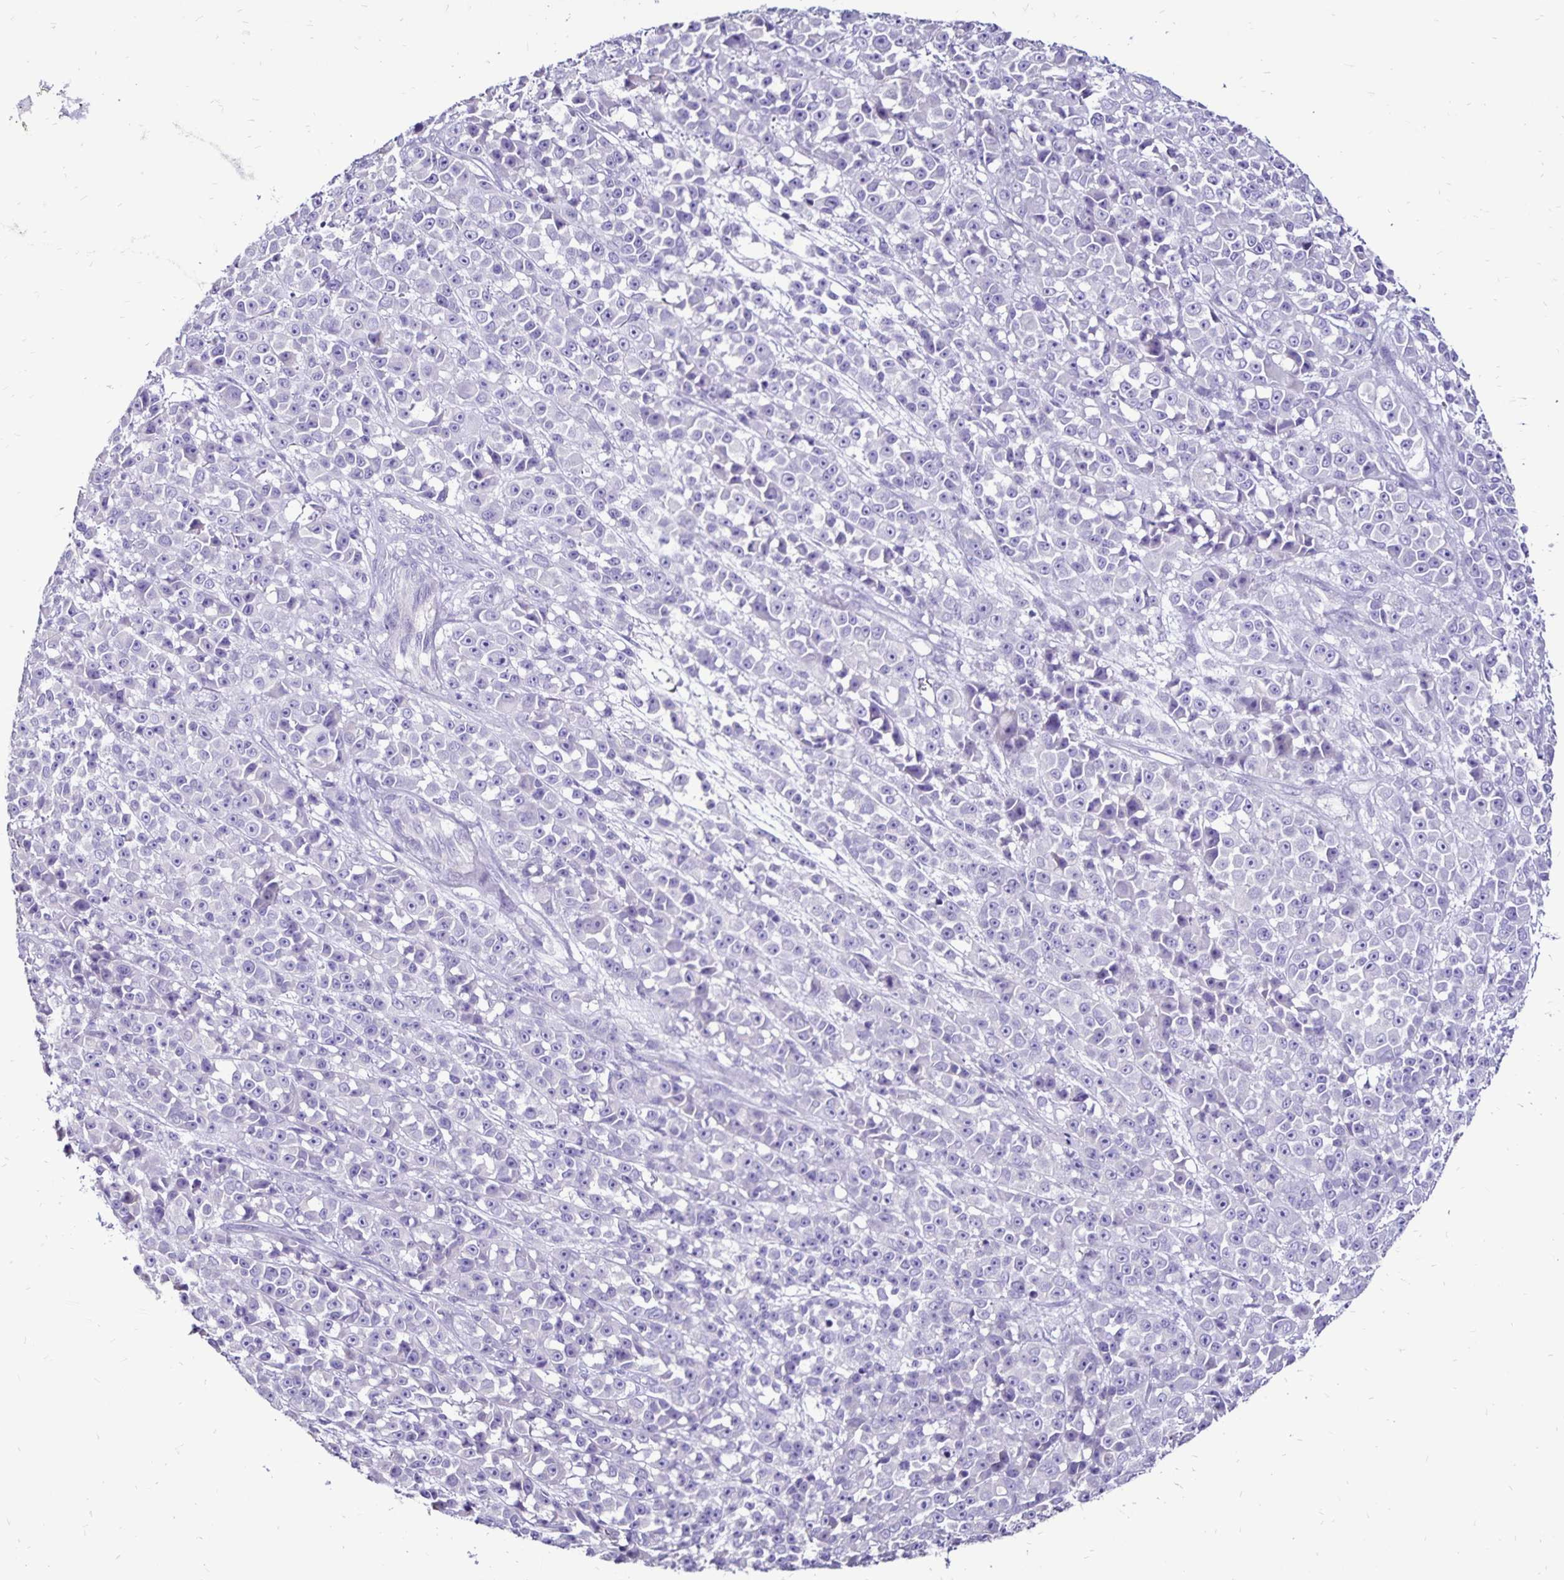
{"staining": {"intensity": "negative", "quantity": "none", "location": "none"}, "tissue": "melanoma", "cell_type": "Tumor cells", "image_type": "cancer", "snomed": [{"axis": "morphology", "description": "Malignant melanoma, NOS"}, {"axis": "topography", "description": "Skin"}, {"axis": "topography", "description": "Skin of back"}], "caption": "Tumor cells are negative for protein expression in human melanoma.", "gene": "EVPL", "patient": {"sex": "male", "age": 91}}